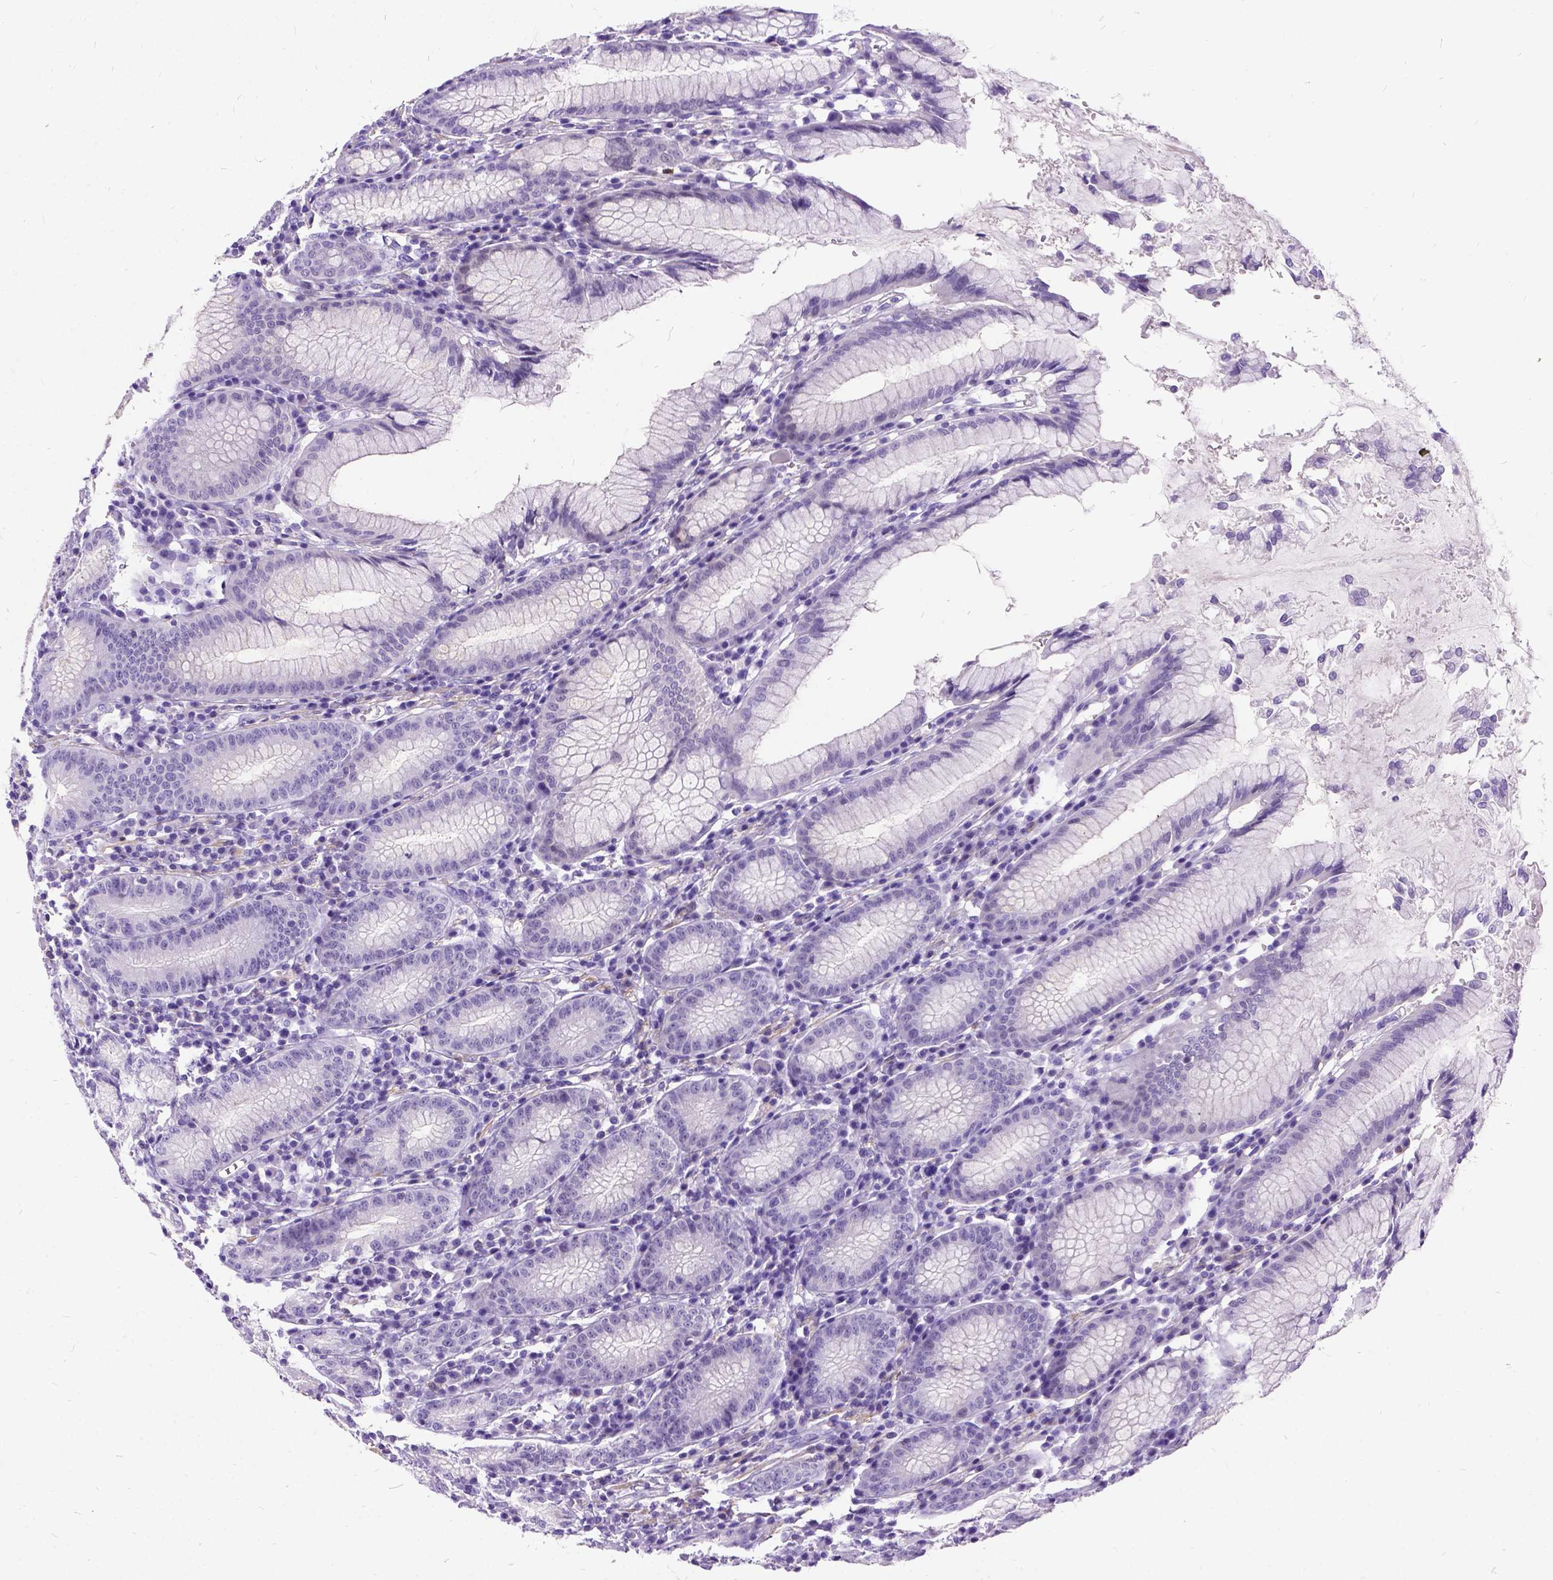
{"staining": {"intensity": "negative", "quantity": "none", "location": "none"}, "tissue": "stomach", "cell_type": "Glandular cells", "image_type": "normal", "snomed": [{"axis": "morphology", "description": "Normal tissue, NOS"}, {"axis": "topography", "description": "Stomach"}], "caption": "This is an IHC micrograph of unremarkable human stomach. There is no expression in glandular cells.", "gene": "ENSG00000254979", "patient": {"sex": "male", "age": 55}}